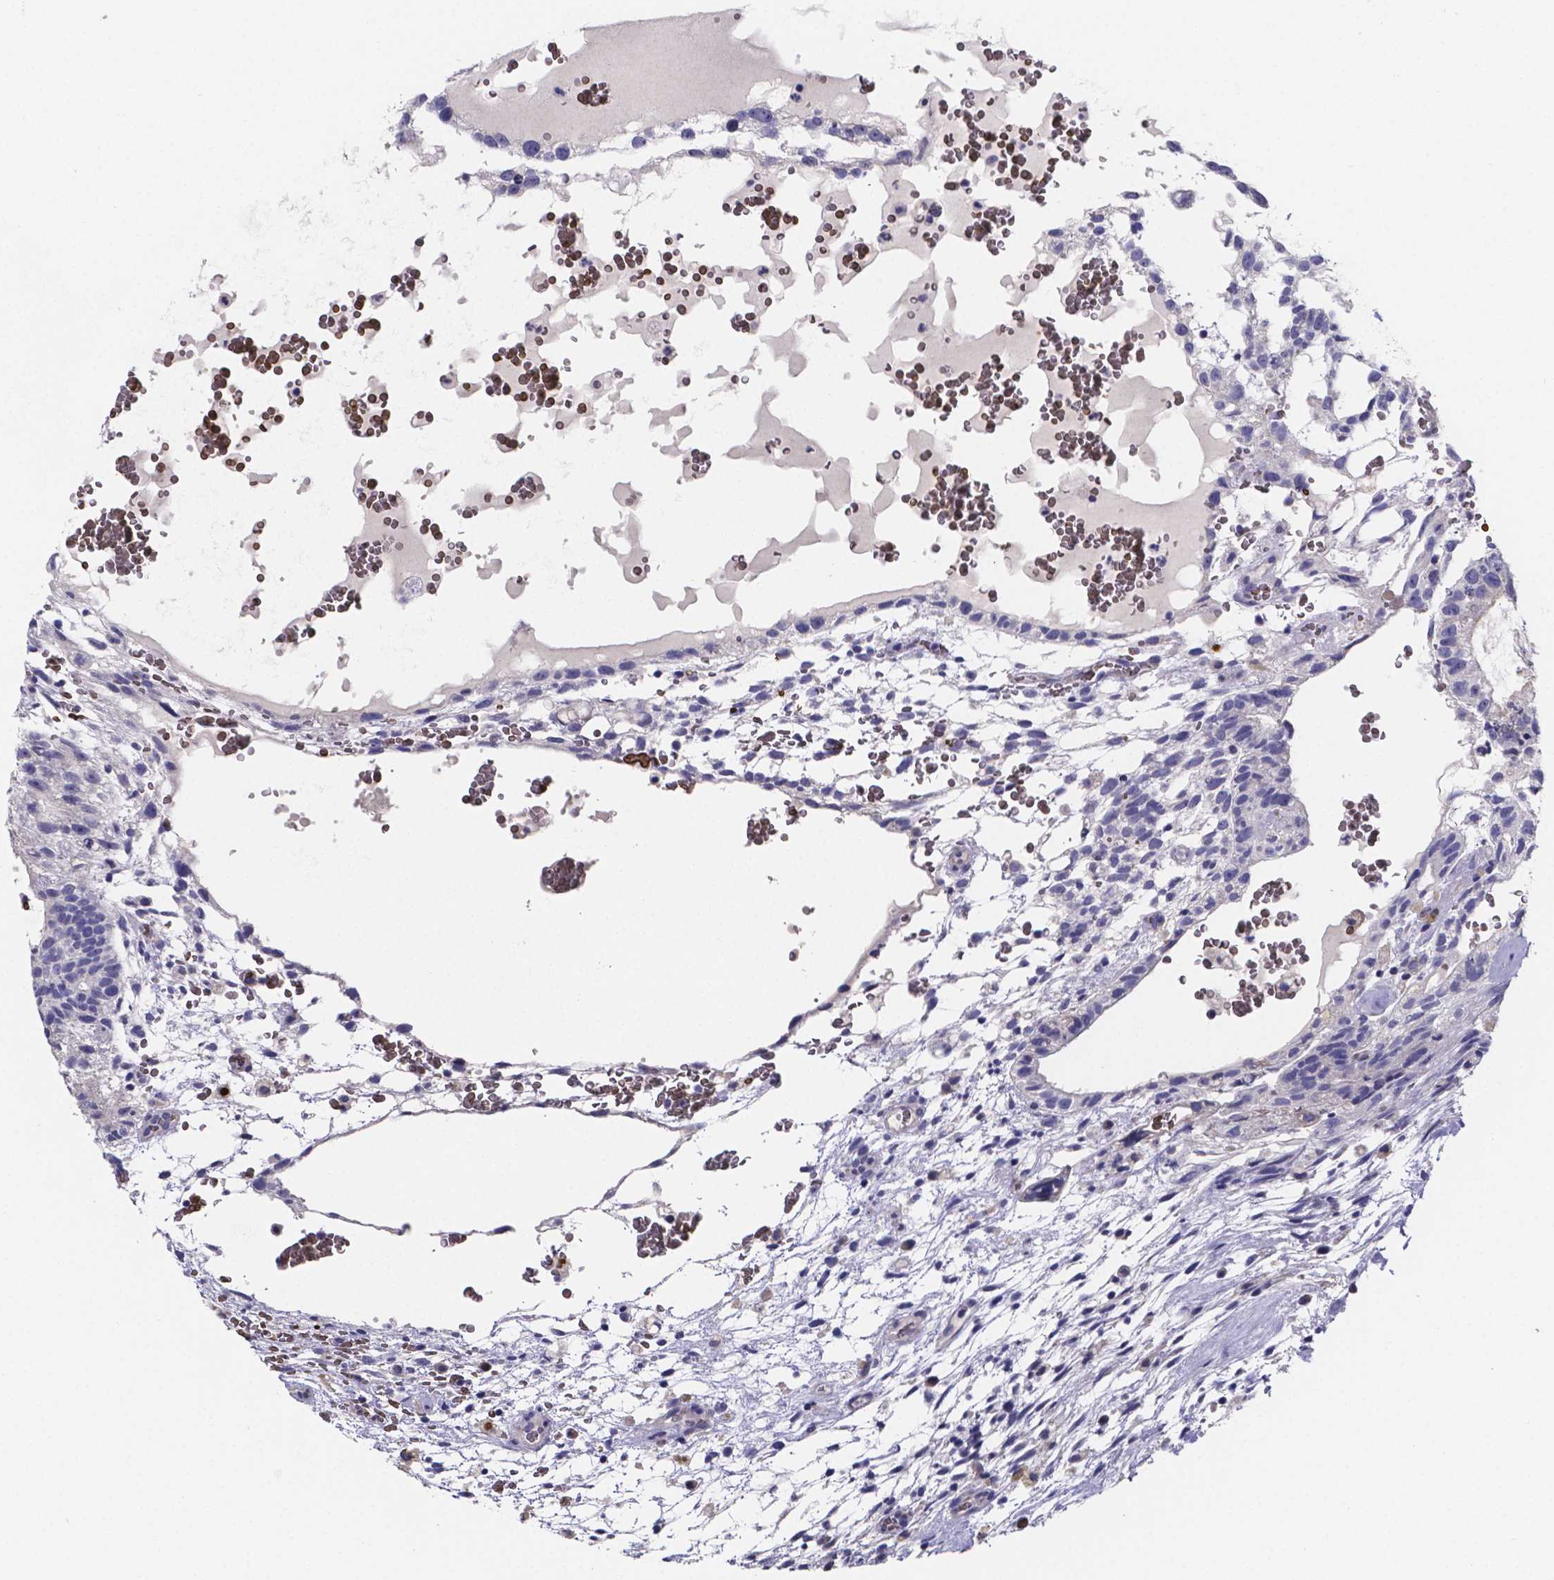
{"staining": {"intensity": "negative", "quantity": "none", "location": "none"}, "tissue": "testis cancer", "cell_type": "Tumor cells", "image_type": "cancer", "snomed": [{"axis": "morphology", "description": "Normal tissue, NOS"}, {"axis": "morphology", "description": "Carcinoma, Embryonal, NOS"}, {"axis": "topography", "description": "Testis"}], "caption": "Tumor cells show no significant staining in testis embryonal carcinoma.", "gene": "GABRA3", "patient": {"sex": "male", "age": 32}}